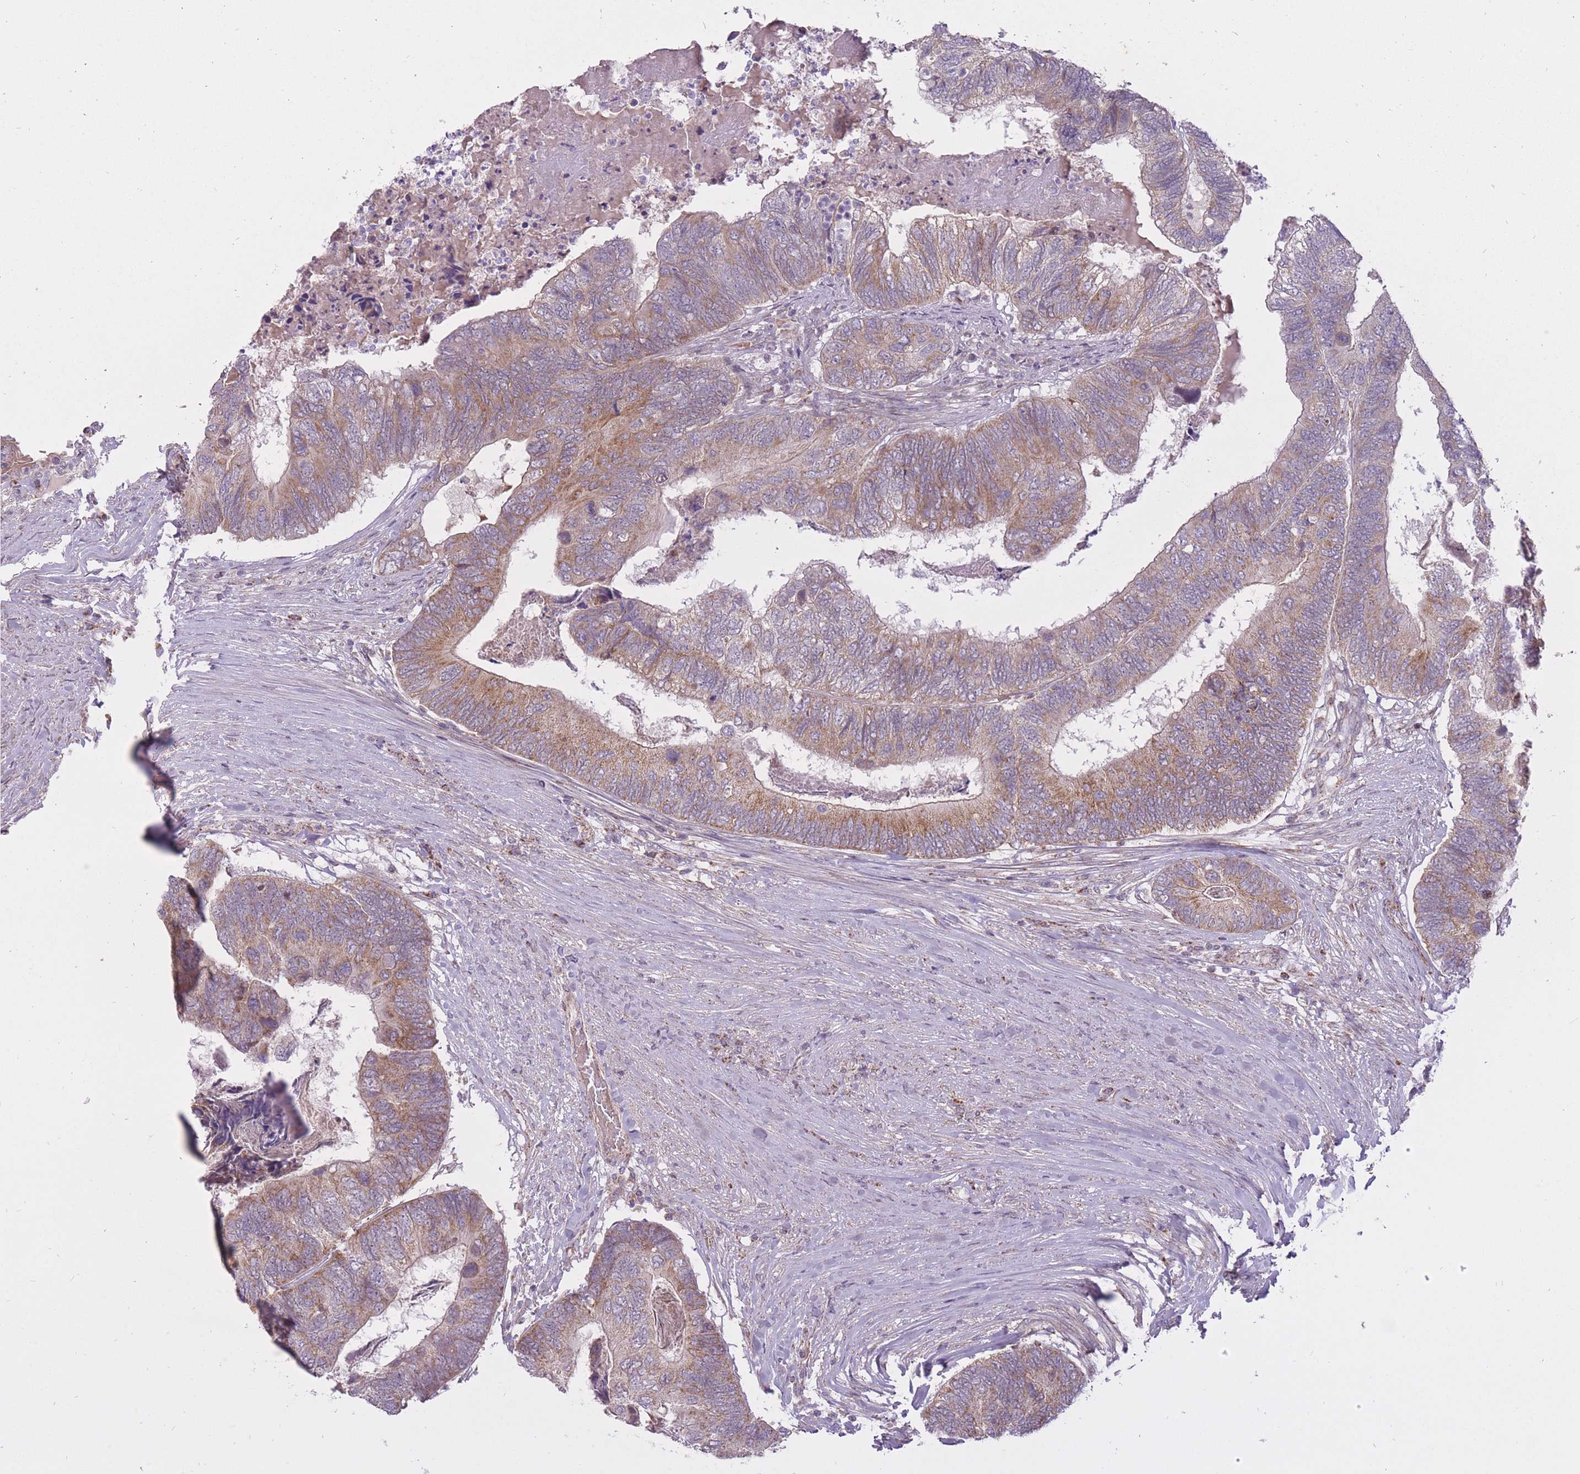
{"staining": {"intensity": "moderate", "quantity": "25%-75%", "location": "cytoplasmic/membranous"}, "tissue": "colorectal cancer", "cell_type": "Tumor cells", "image_type": "cancer", "snomed": [{"axis": "morphology", "description": "Adenocarcinoma, NOS"}, {"axis": "topography", "description": "Colon"}], "caption": "Immunohistochemical staining of human colorectal adenocarcinoma reveals moderate cytoplasmic/membranous protein expression in approximately 25%-75% of tumor cells.", "gene": "LIN7C", "patient": {"sex": "female", "age": 67}}